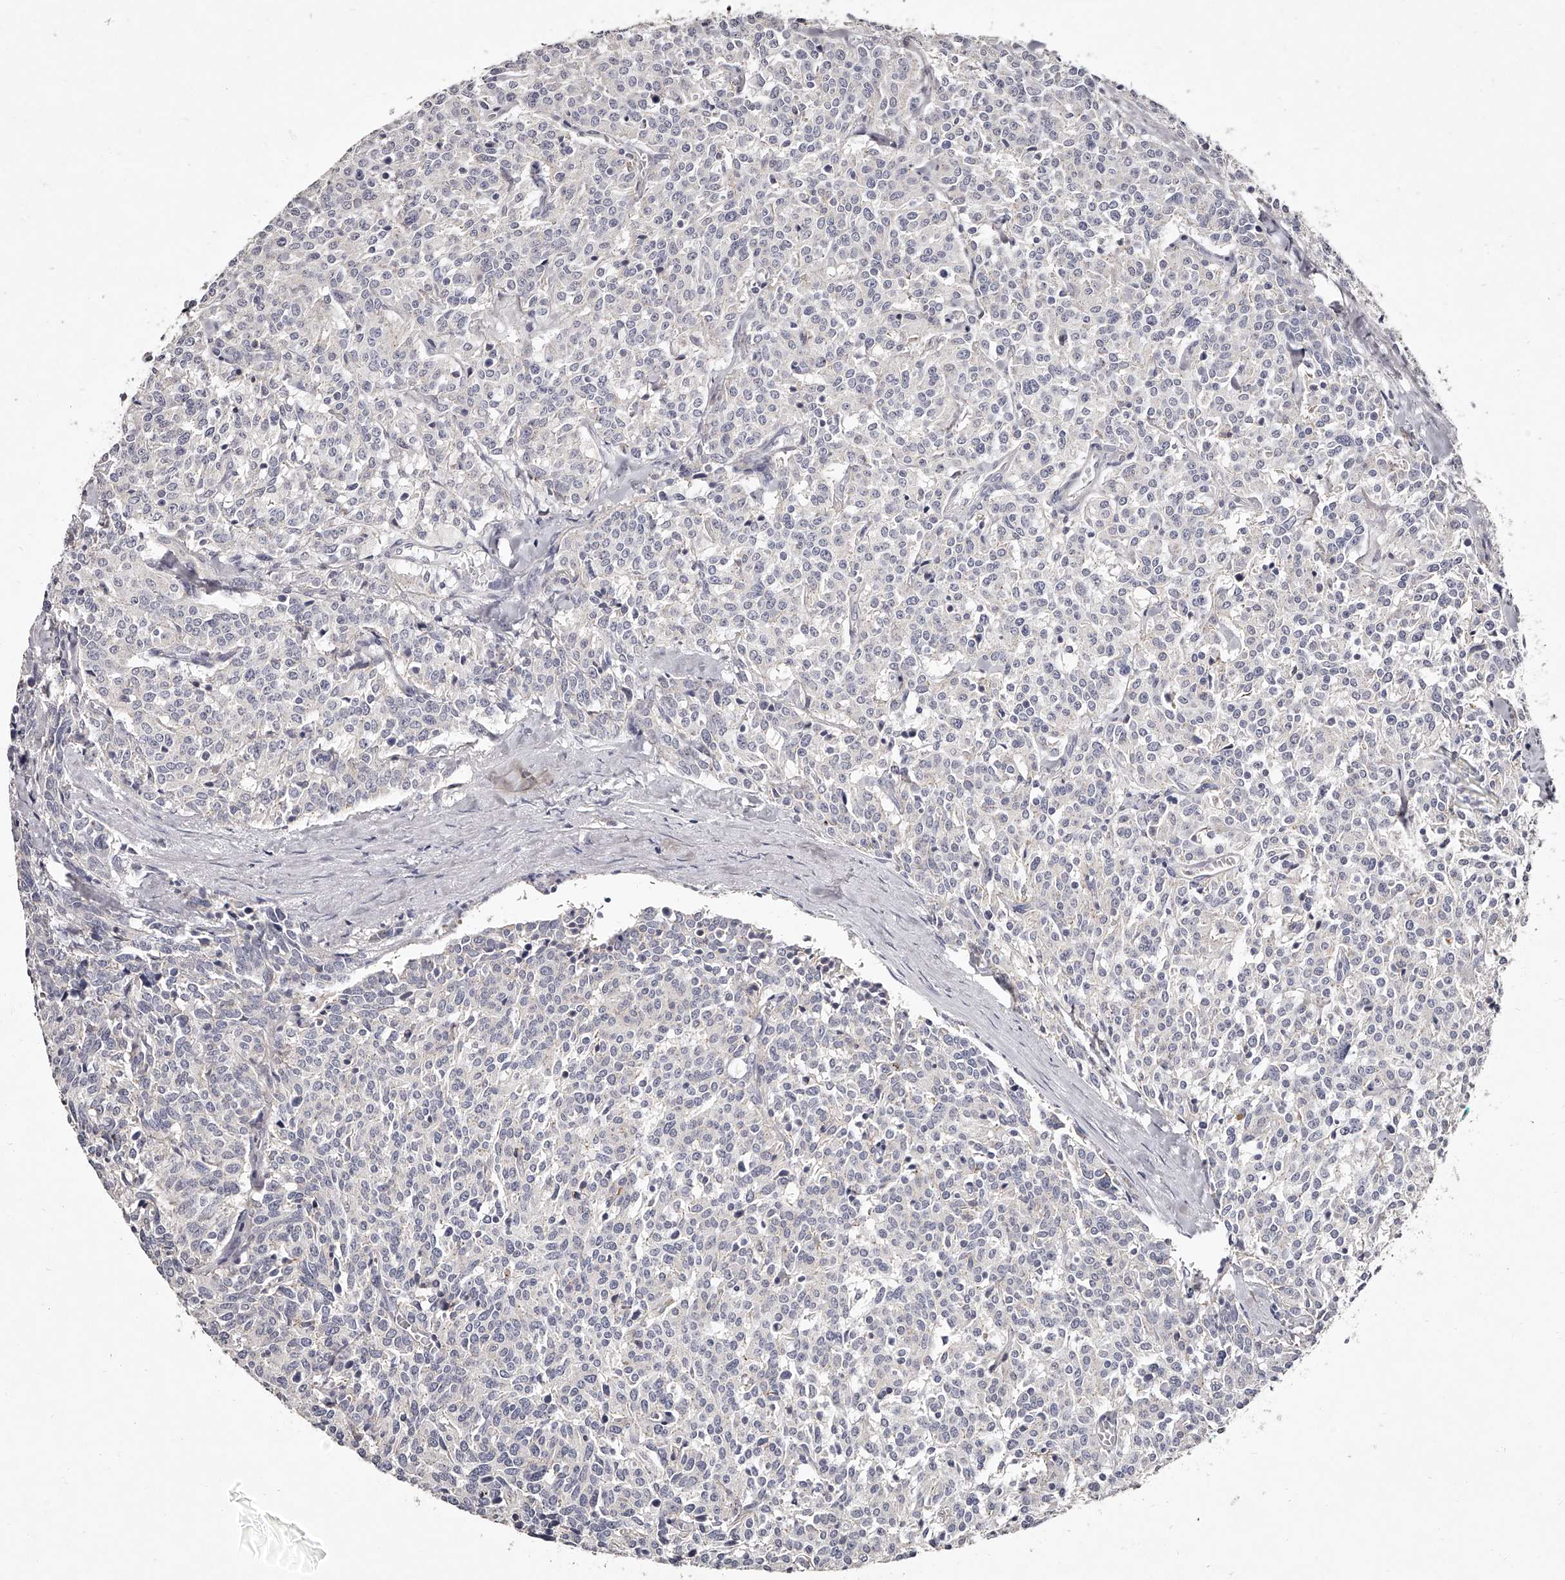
{"staining": {"intensity": "negative", "quantity": "none", "location": "none"}, "tissue": "carcinoid", "cell_type": "Tumor cells", "image_type": "cancer", "snomed": [{"axis": "morphology", "description": "Carcinoid, malignant, NOS"}, {"axis": "topography", "description": "Lung"}], "caption": "Tumor cells show no significant positivity in carcinoid.", "gene": "NT5DC1", "patient": {"sex": "female", "age": 46}}